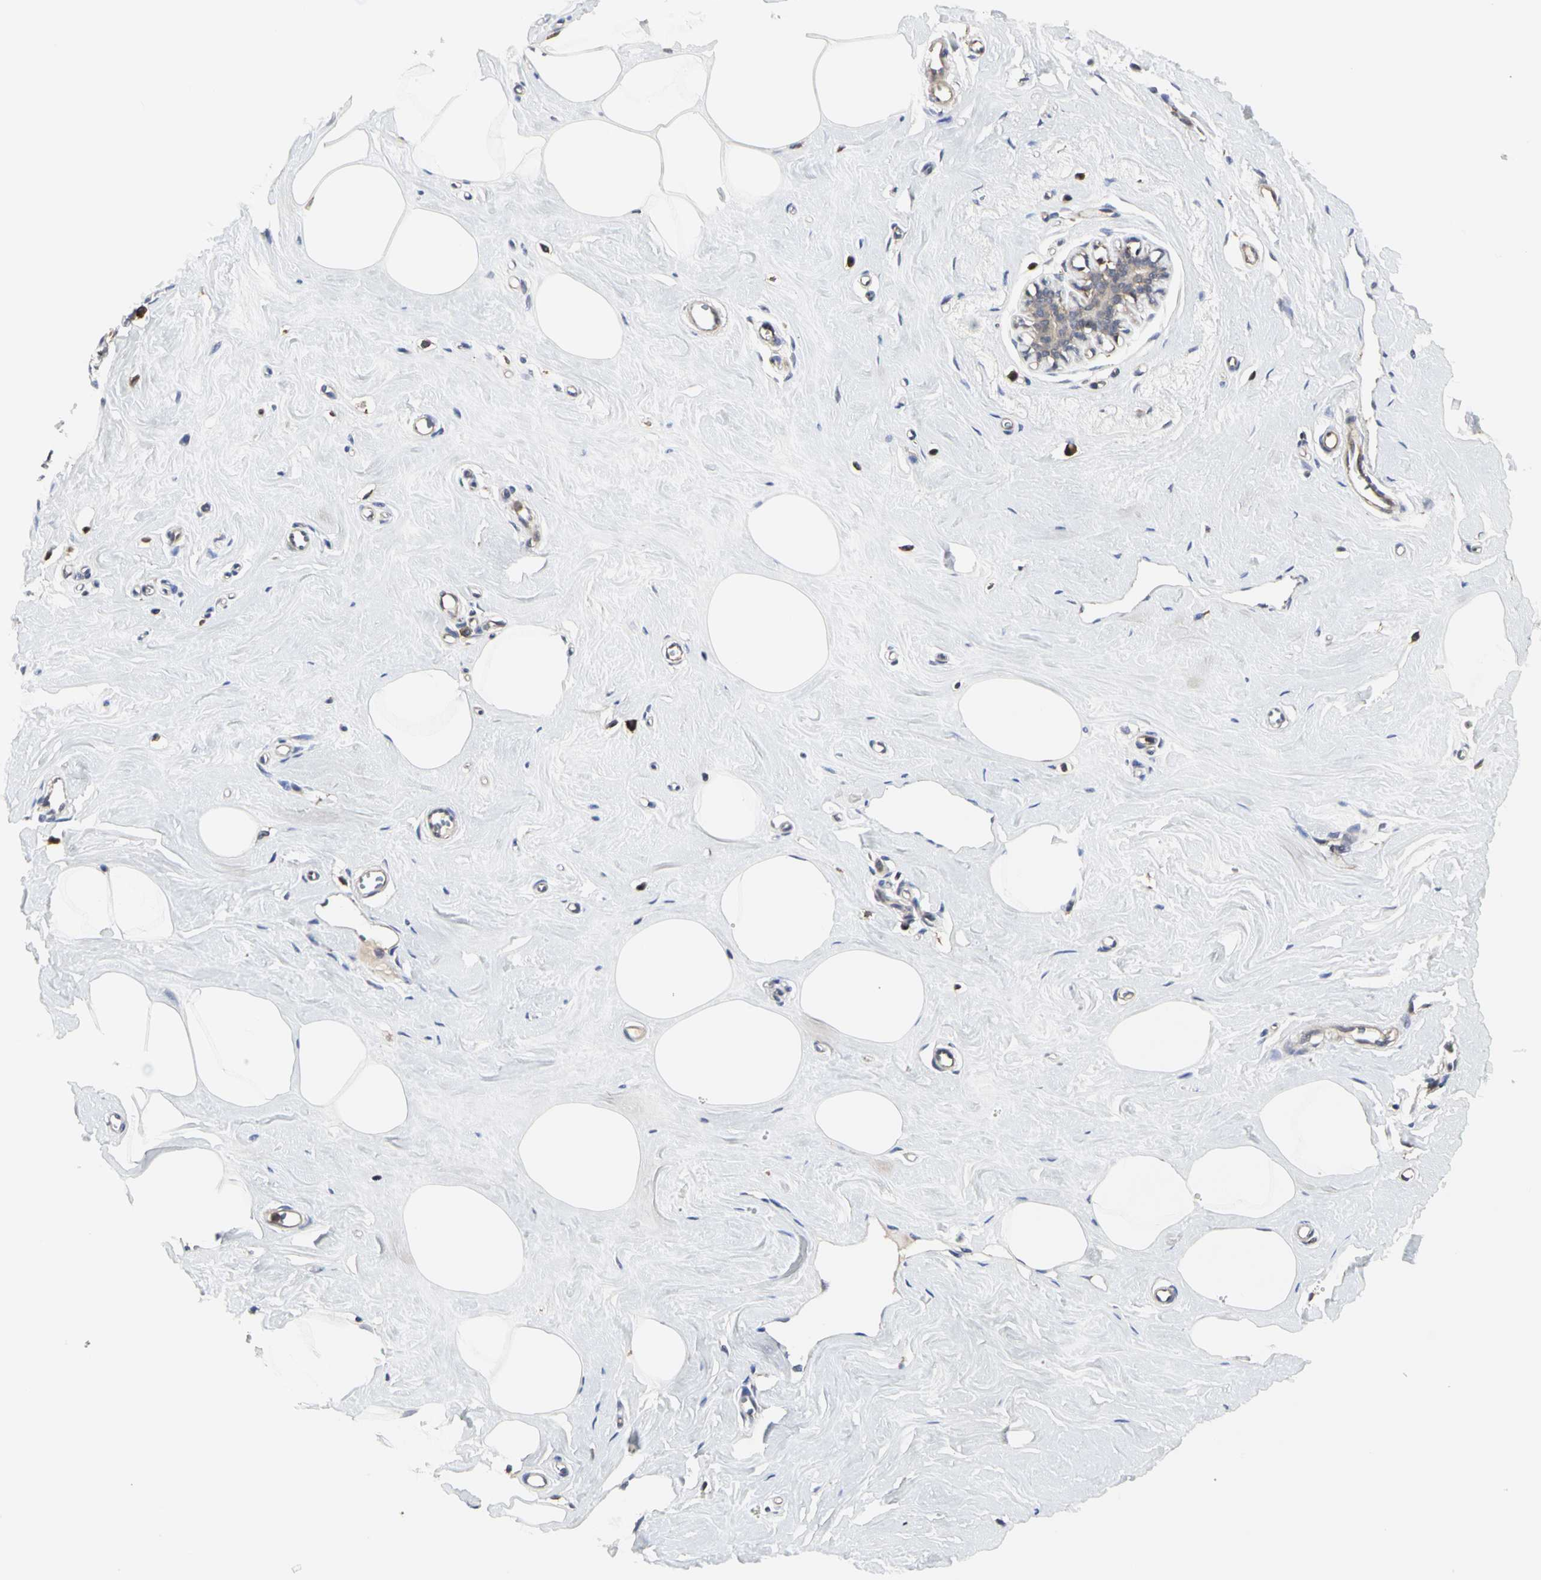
{"staining": {"intensity": "negative", "quantity": "none", "location": "none"}, "tissue": "breast", "cell_type": "Adipocytes", "image_type": "normal", "snomed": [{"axis": "morphology", "description": "Normal tissue, NOS"}, {"axis": "topography", "description": "Breast"}], "caption": "High power microscopy histopathology image of an IHC histopathology image of normal breast, revealing no significant staining in adipocytes.", "gene": "NAPG", "patient": {"sex": "female", "age": 45}}